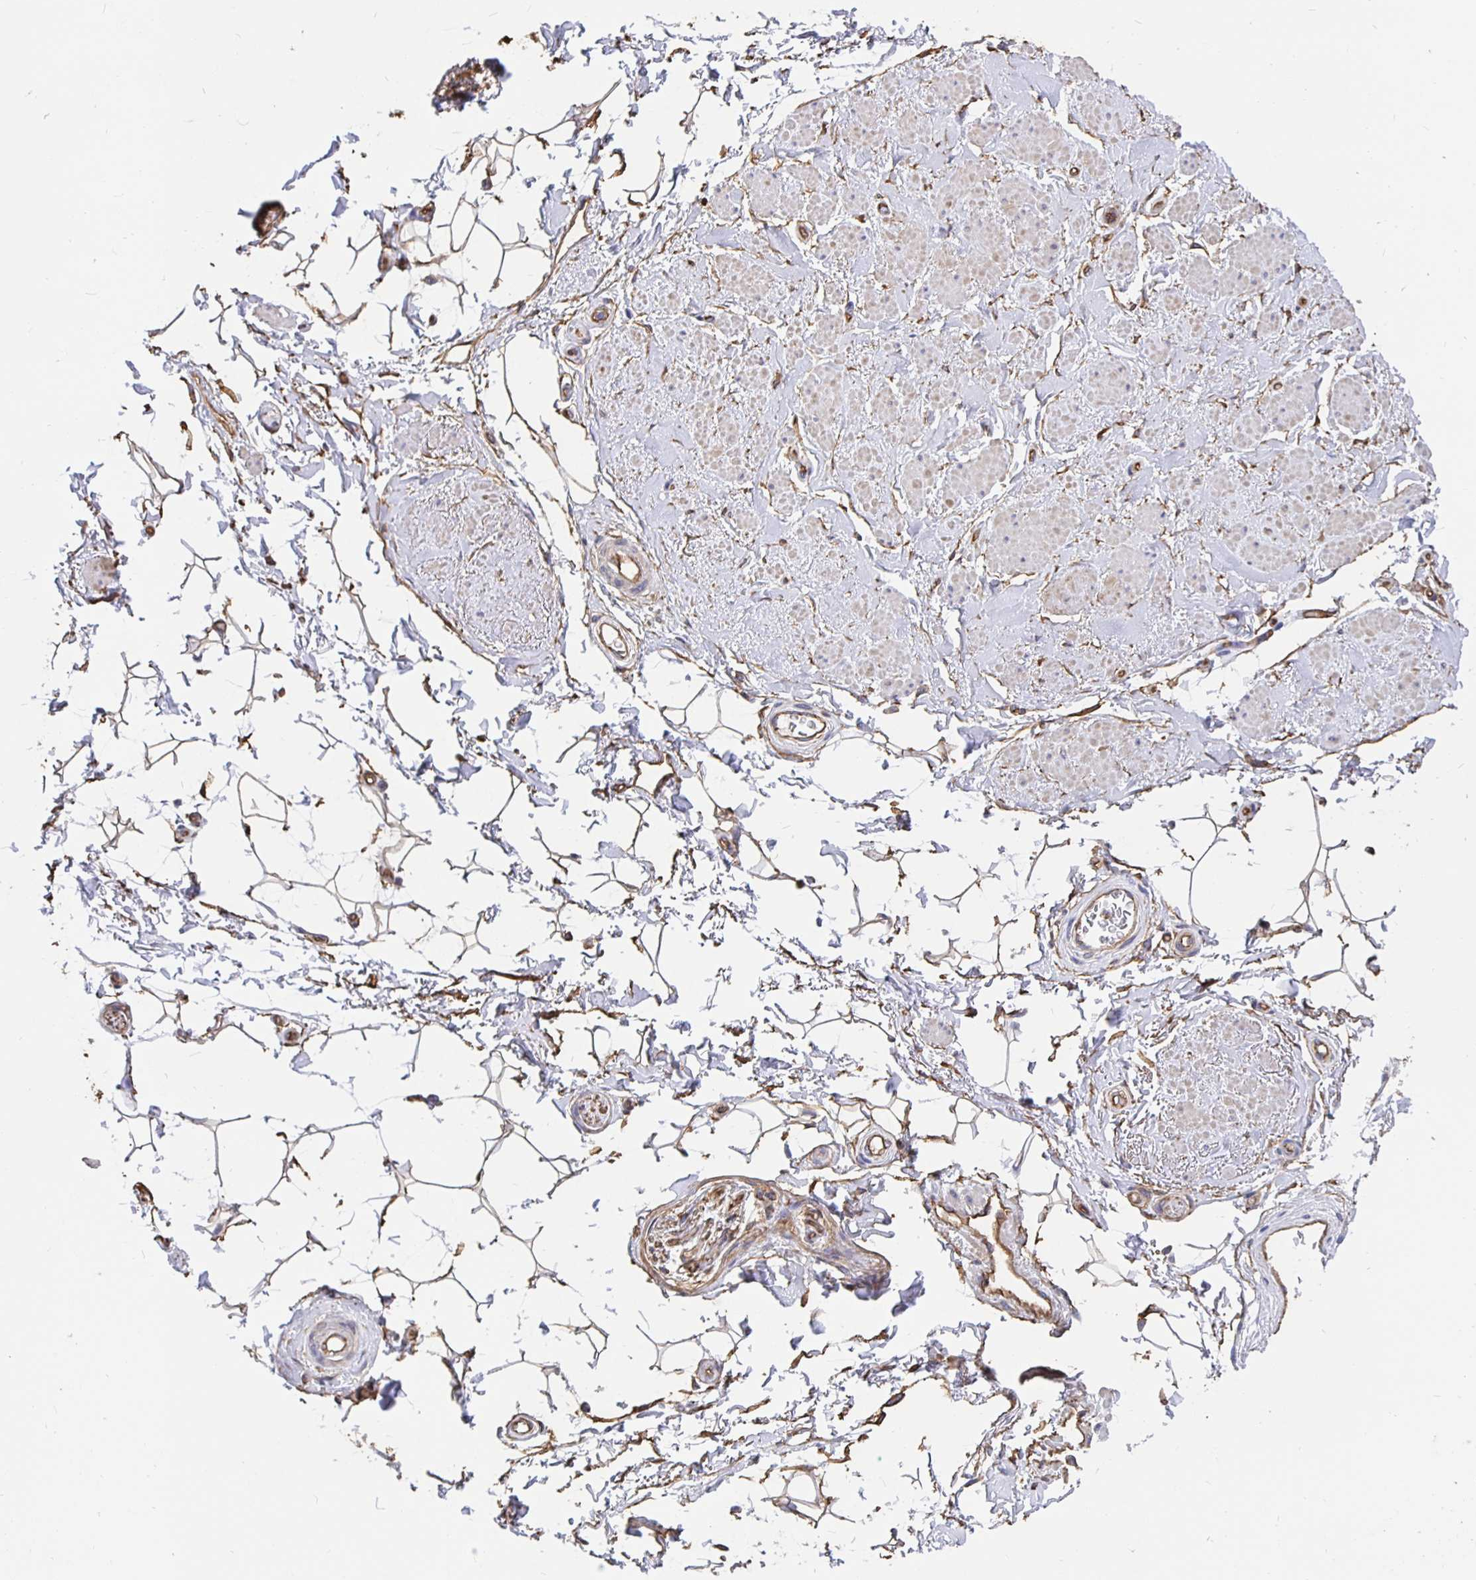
{"staining": {"intensity": "moderate", "quantity": "25%-75%", "location": "cytoplasmic/membranous"}, "tissue": "adipose tissue", "cell_type": "Adipocytes", "image_type": "normal", "snomed": [{"axis": "morphology", "description": "Normal tissue, NOS"}, {"axis": "topography", "description": "Anal"}, {"axis": "topography", "description": "Peripheral nerve tissue"}], "caption": "DAB (3,3'-diaminobenzidine) immunohistochemical staining of unremarkable human adipose tissue reveals moderate cytoplasmic/membranous protein positivity in approximately 25%-75% of adipocytes.", "gene": "ARHGEF39", "patient": {"sex": "male", "age": 51}}